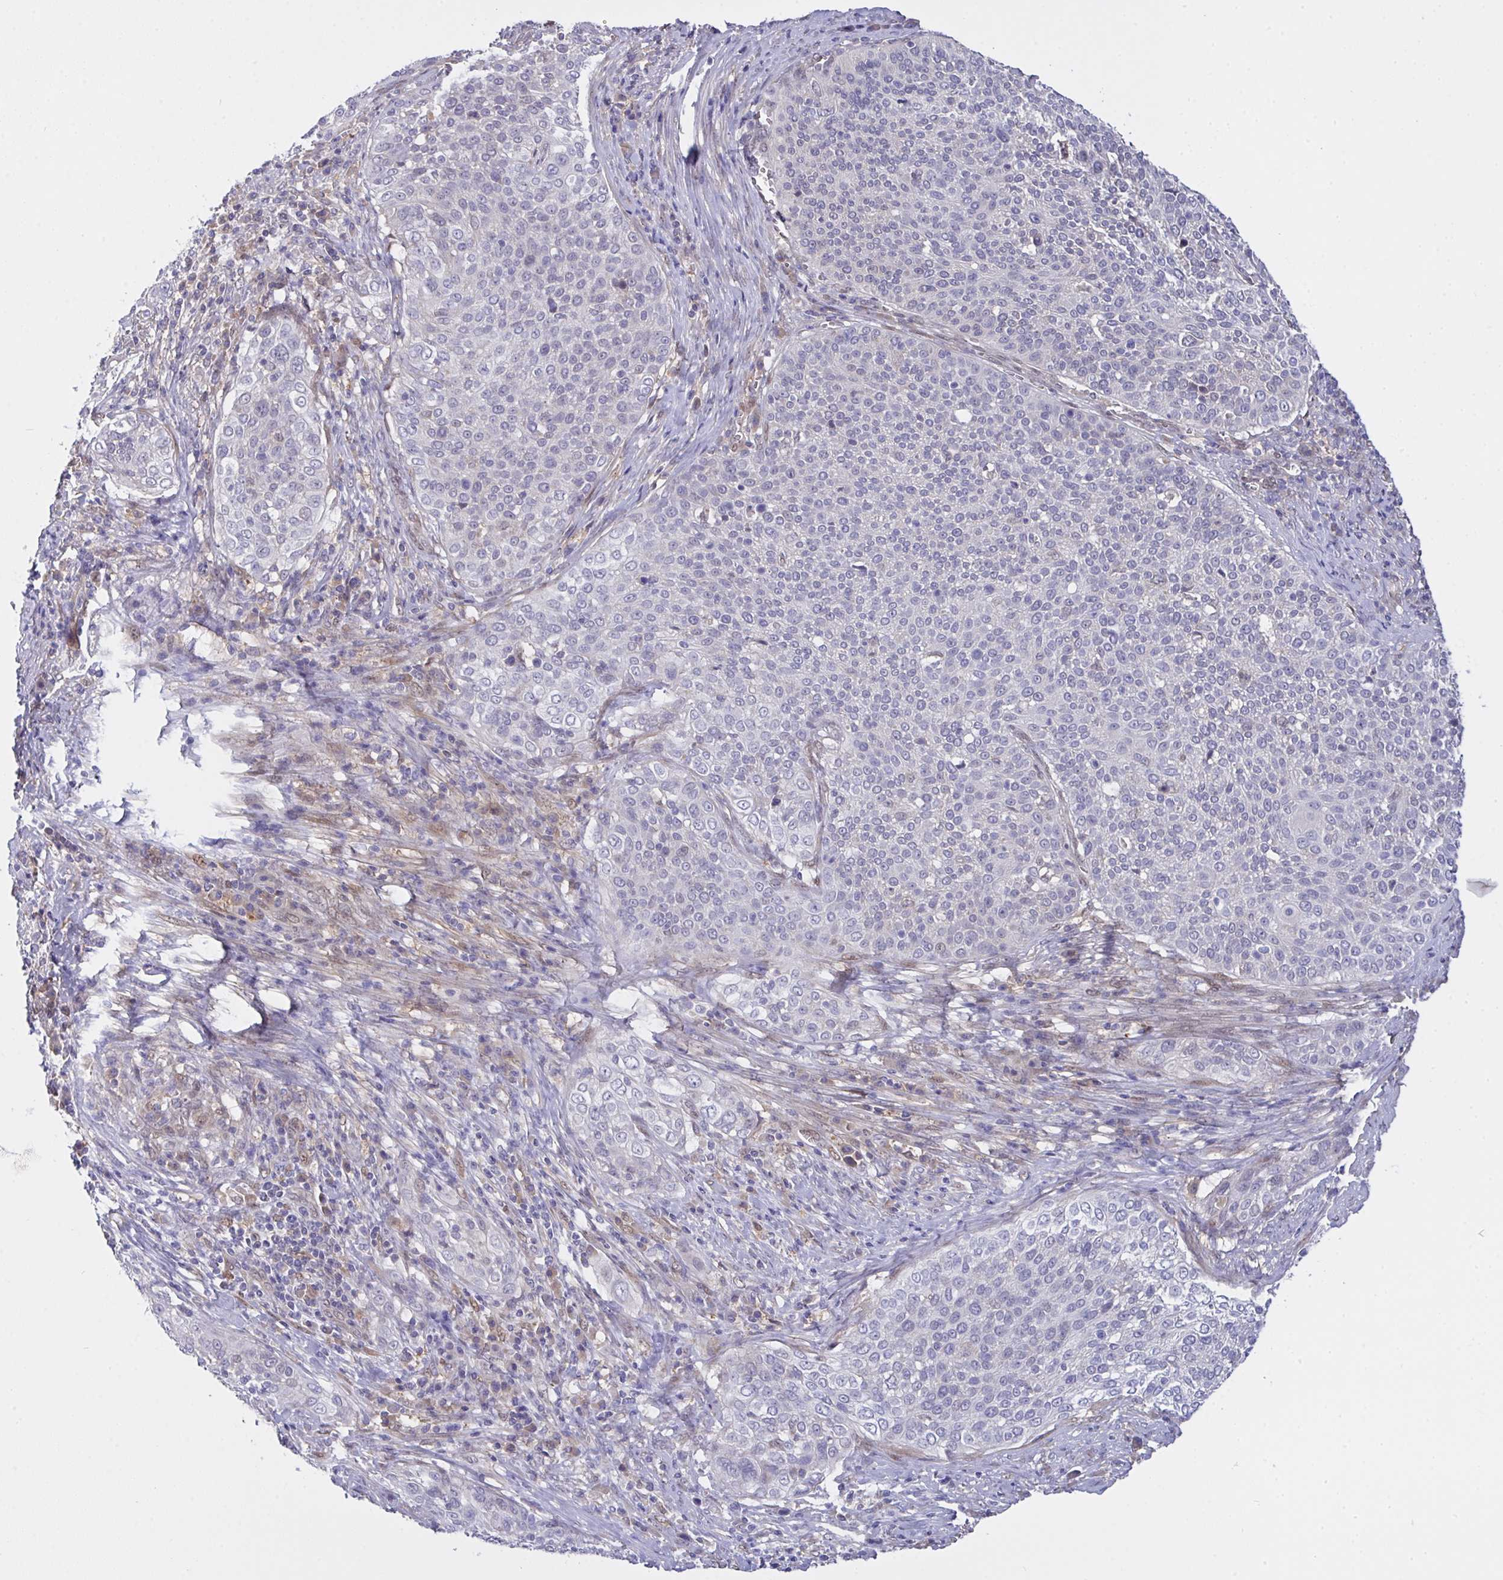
{"staining": {"intensity": "negative", "quantity": "none", "location": "none"}, "tissue": "cervical cancer", "cell_type": "Tumor cells", "image_type": "cancer", "snomed": [{"axis": "morphology", "description": "Squamous cell carcinoma, NOS"}, {"axis": "topography", "description": "Cervix"}], "caption": "Tumor cells show no significant protein staining in cervical cancer. (Immunohistochemistry, brightfield microscopy, high magnification).", "gene": "L3HYPDH", "patient": {"sex": "female", "age": 31}}